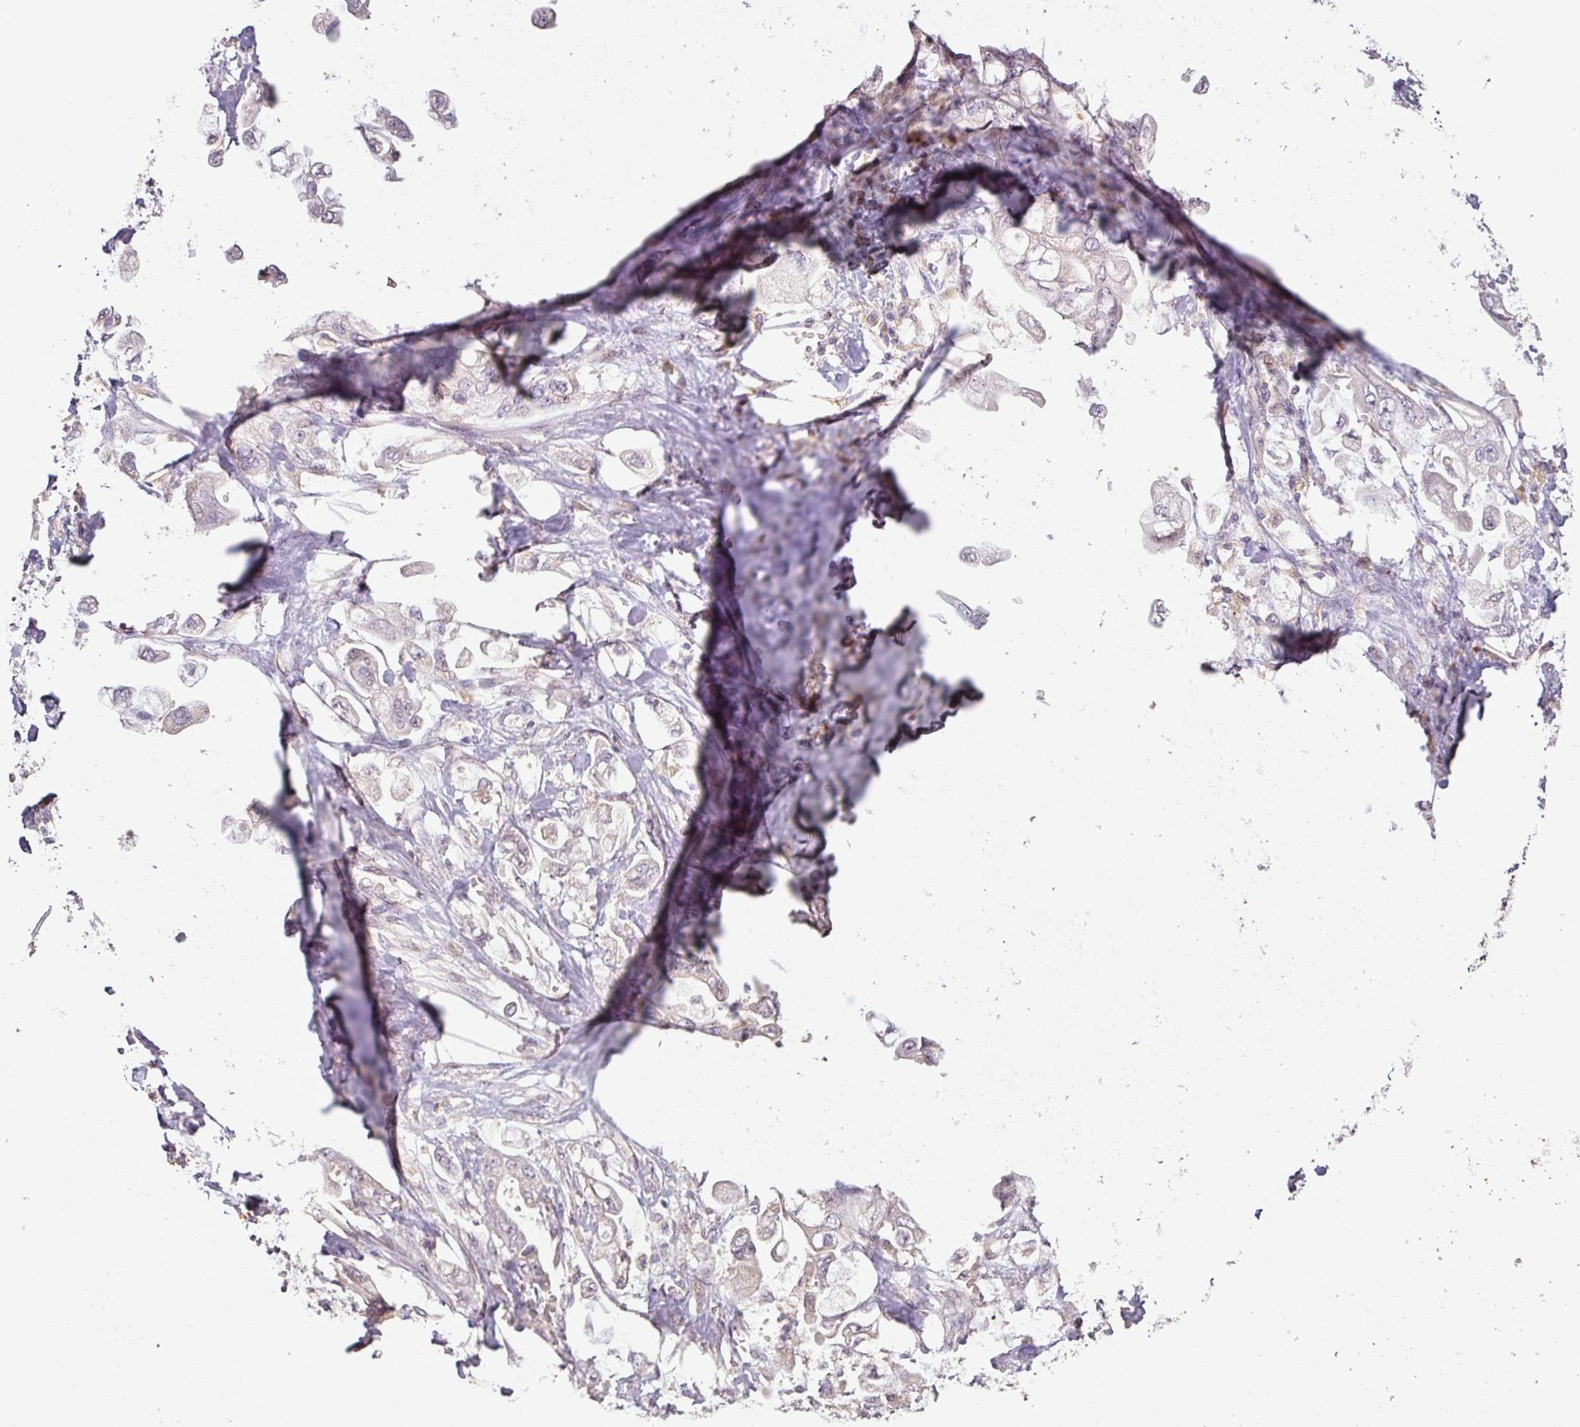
{"staining": {"intensity": "negative", "quantity": "none", "location": "none"}, "tissue": "stomach cancer", "cell_type": "Tumor cells", "image_type": "cancer", "snomed": [{"axis": "morphology", "description": "Adenocarcinoma, NOS"}, {"axis": "topography", "description": "Stomach"}], "caption": "Tumor cells show no significant protein staining in stomach cancer.", "gene": "CXCR5", "patient": {"sex": "male", "age": 62}}